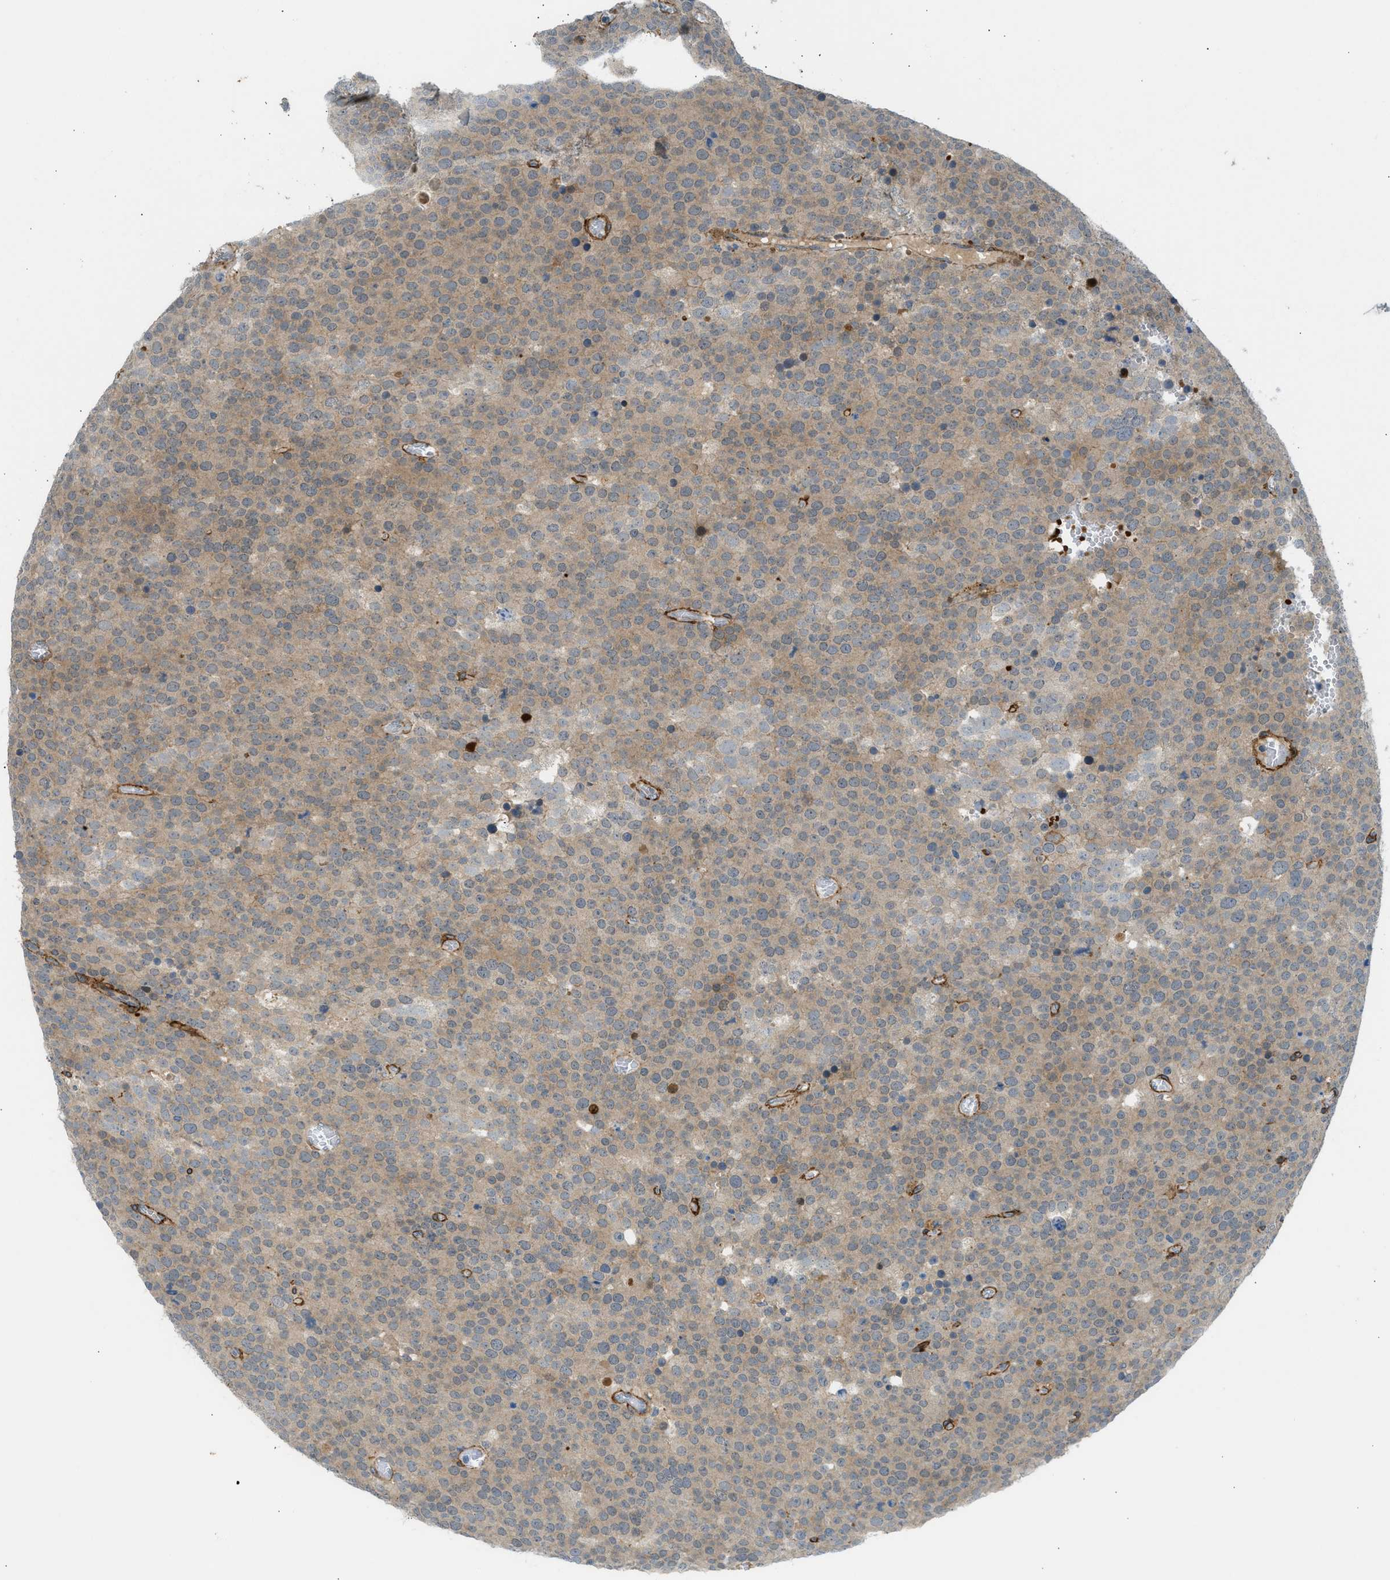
{"staining": {"intensity": "weak", "quantity": ">75%", "location": "cytoplasmic/membranous"}, "tissue": "testis cancer", "cell_type": "Tumor cells", "image_type": "cancer", "snomed": [{"axis": "morphology", "description": "Normal tissue, NOS"}, {"axis": "morphology", "description": "Seminoma, NOS"}, {"axis": "topography", "description": "Testis"}], "caption": "Immunohistochemical staining of human testis seminoma demonstrates low levels of weak cytoplasmic/membranous protein staining in about >75% of tumor cells.", "gene": "EDNRA", "patient": {"sex": "male", "age": 71}}